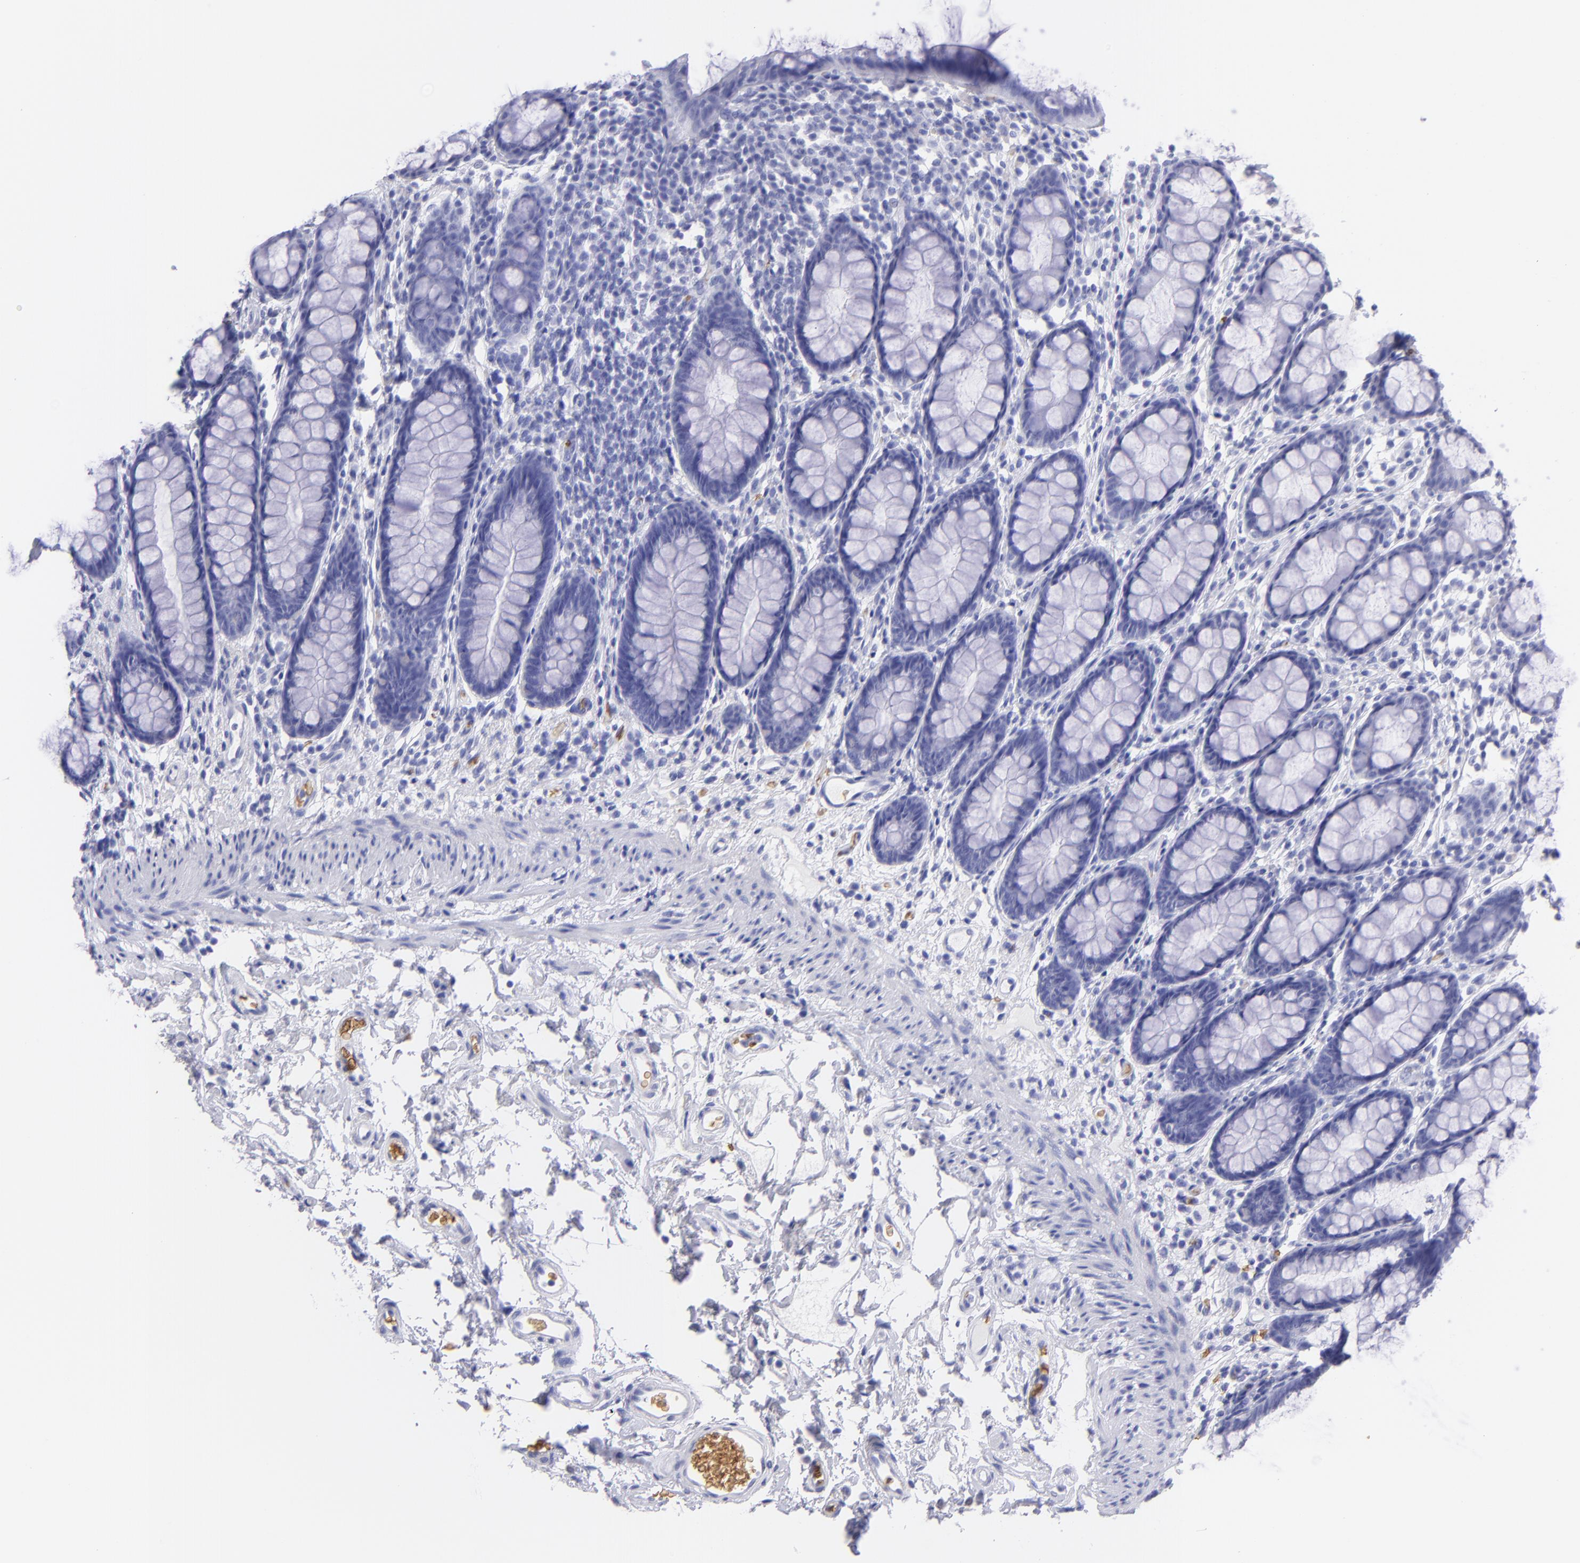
{"staining": {"intensity": "negative", "quantity": "none", "location": "none"}, "tissue": "rectum", "cell_type": "Glandular cells", "image_type": "normal", "snomed": [{"axis": "morphology", "description": "Normal tissue, NOS"}, {"axis": "topography", "description": "Rectum"}], "caption": "DAB immunohistochemical staining of benign human rectum demonstrates no significant expression in glandular cells. Nuclei are stained in blue.", "gene": "GYPA", "patient": {"sex": "male", "age": 92}}